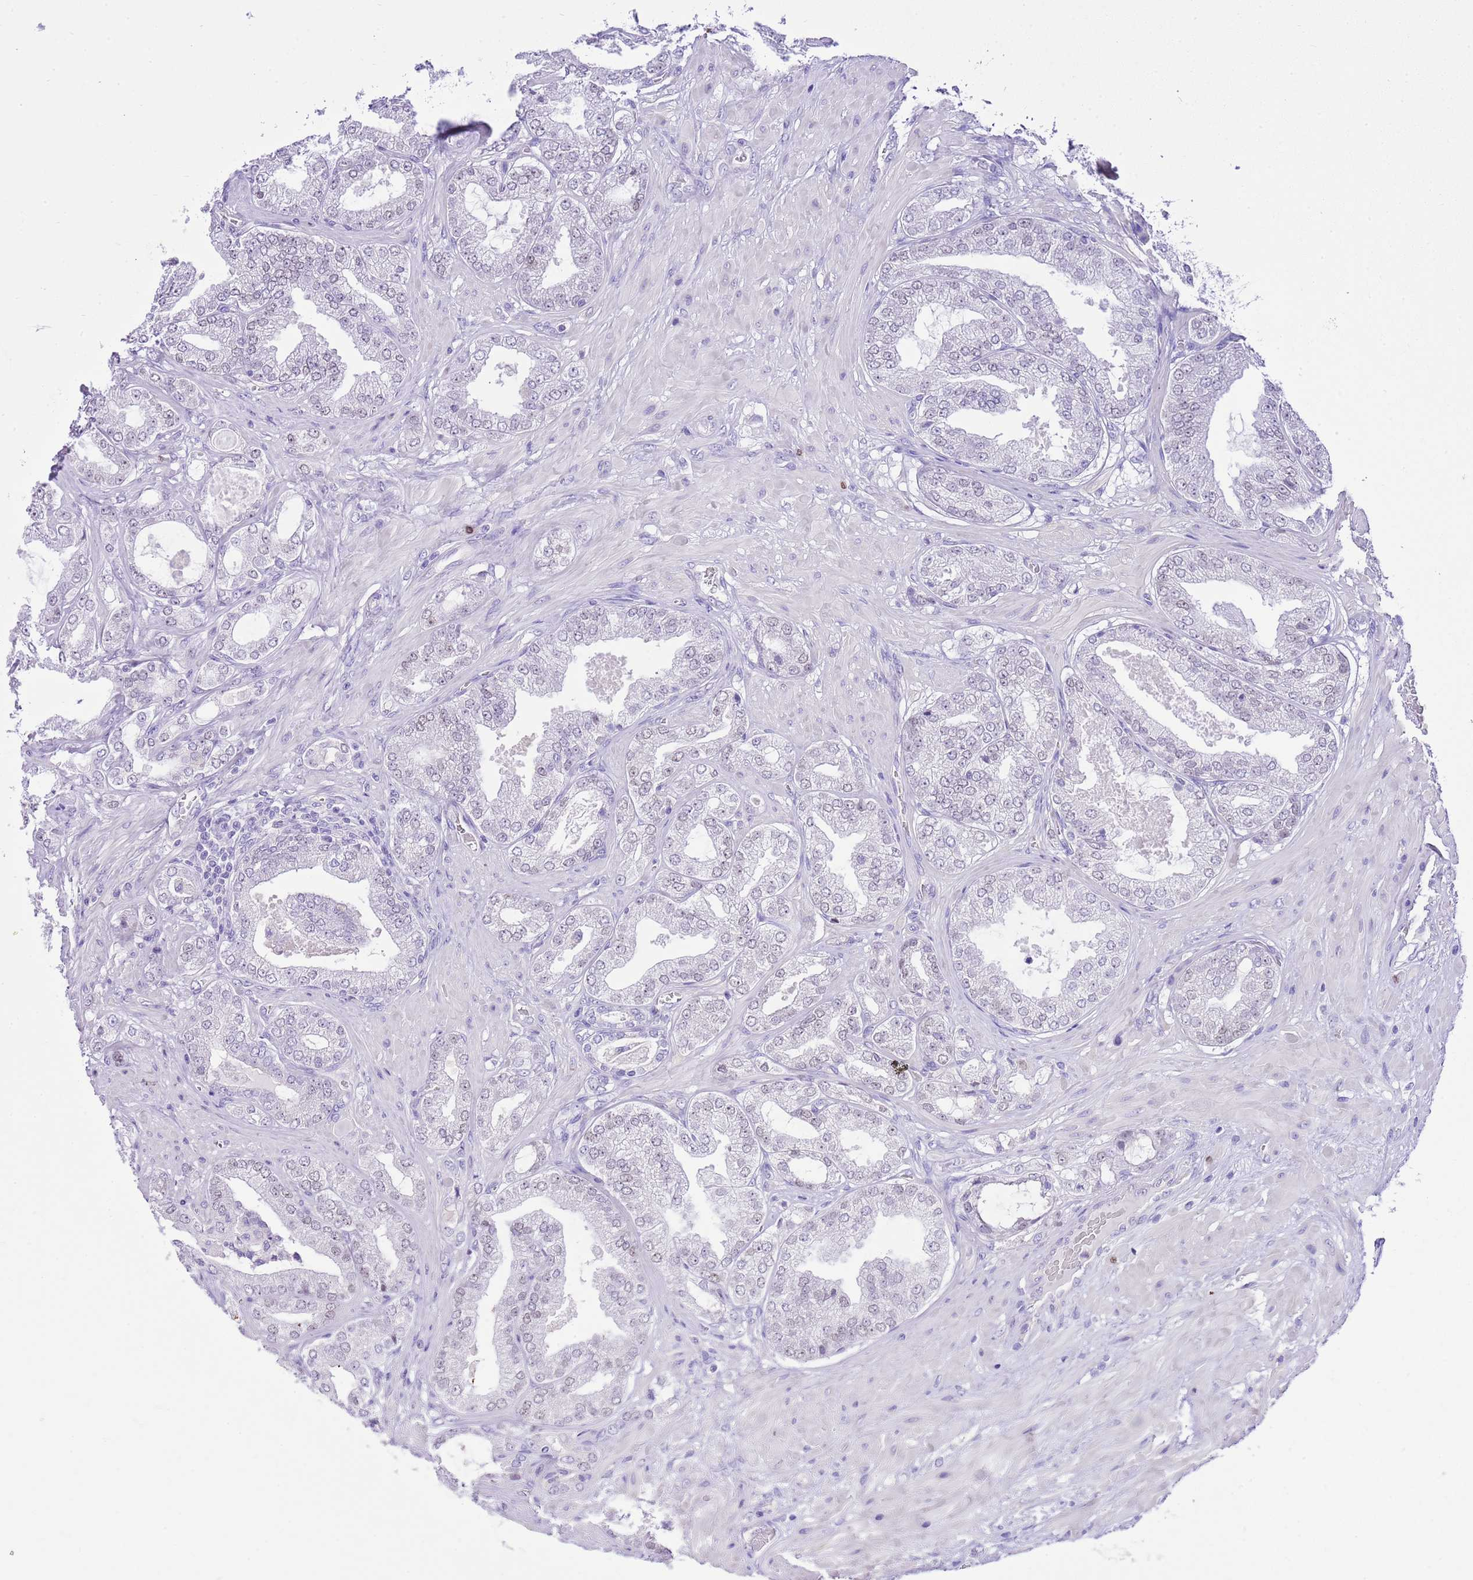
{"staining": {"intensity": "weak", "quantity": "<25%", "location": "nuclear"}, "tissue": "prostate cancer", "cell_type": "Tumor cells", "image_type": "cancer", "snomed": [{"axis": "morphology", "description": "Adenocarcinoma, Low grade"}, {"axis": "topography", "description": "Prostate"}], "caption": "Histopathology image shows no protein staining in tumor cells of prostate cancer tissue.", "gene": "BHLHA15", "patient": {"sex": "male", "age": 63}}